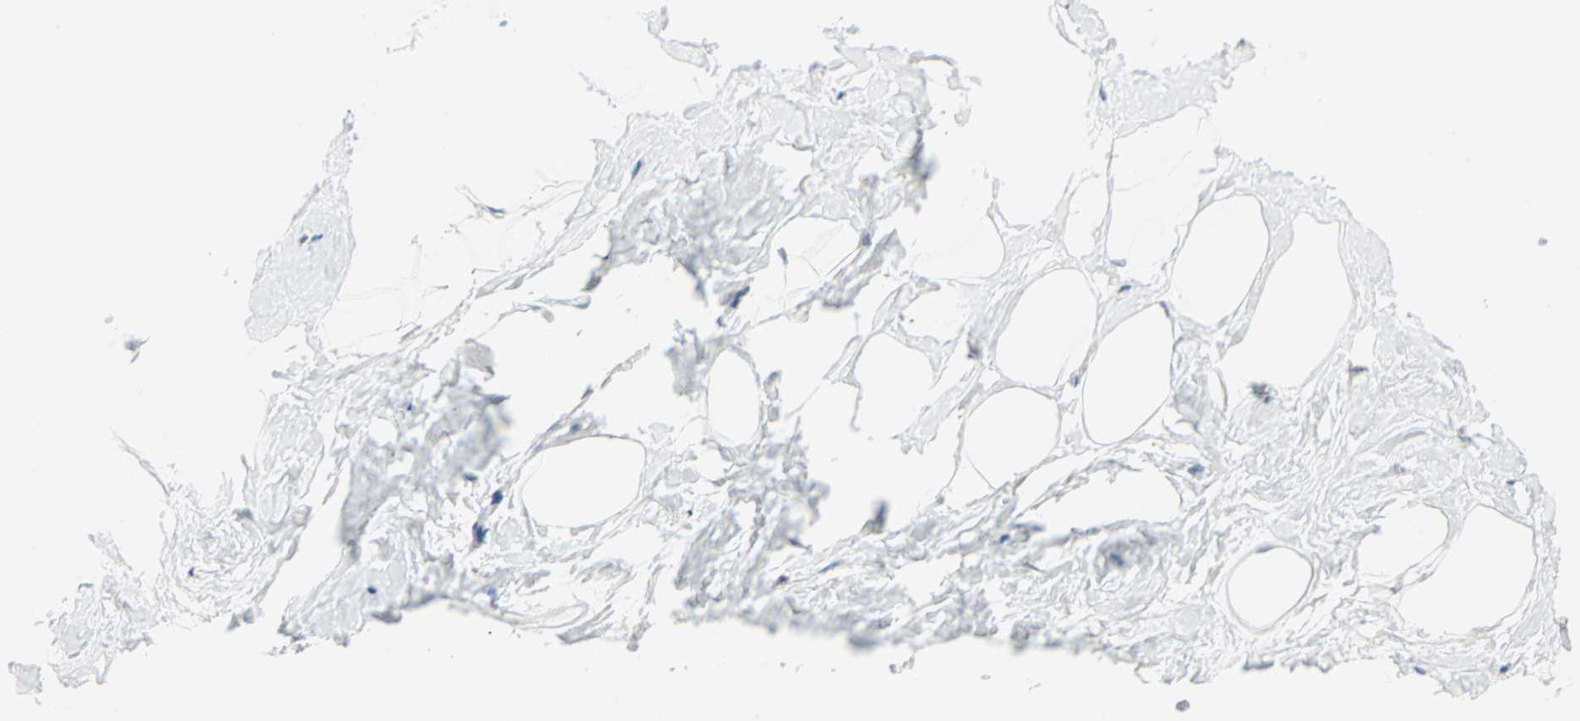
{"staining": {"intensity": "negative", "quantity": "none", "location": "none"}, "tissue": "breast", "cell_type": "Adipocytes", "image_type": "normal", "snomed": [{"axis": "morphology", "description": "Normal tissue, NOS"}, {"axis": "topography", "description": "Breast"}], "caption": "Immunohistochemistry (IHC) photomicrograph of benign breast: breast stained with DAB demonstrates no significant protein expression in adipocytes.", "gene": "CASP3", "patient": {"sex": "female", "age": 23}}